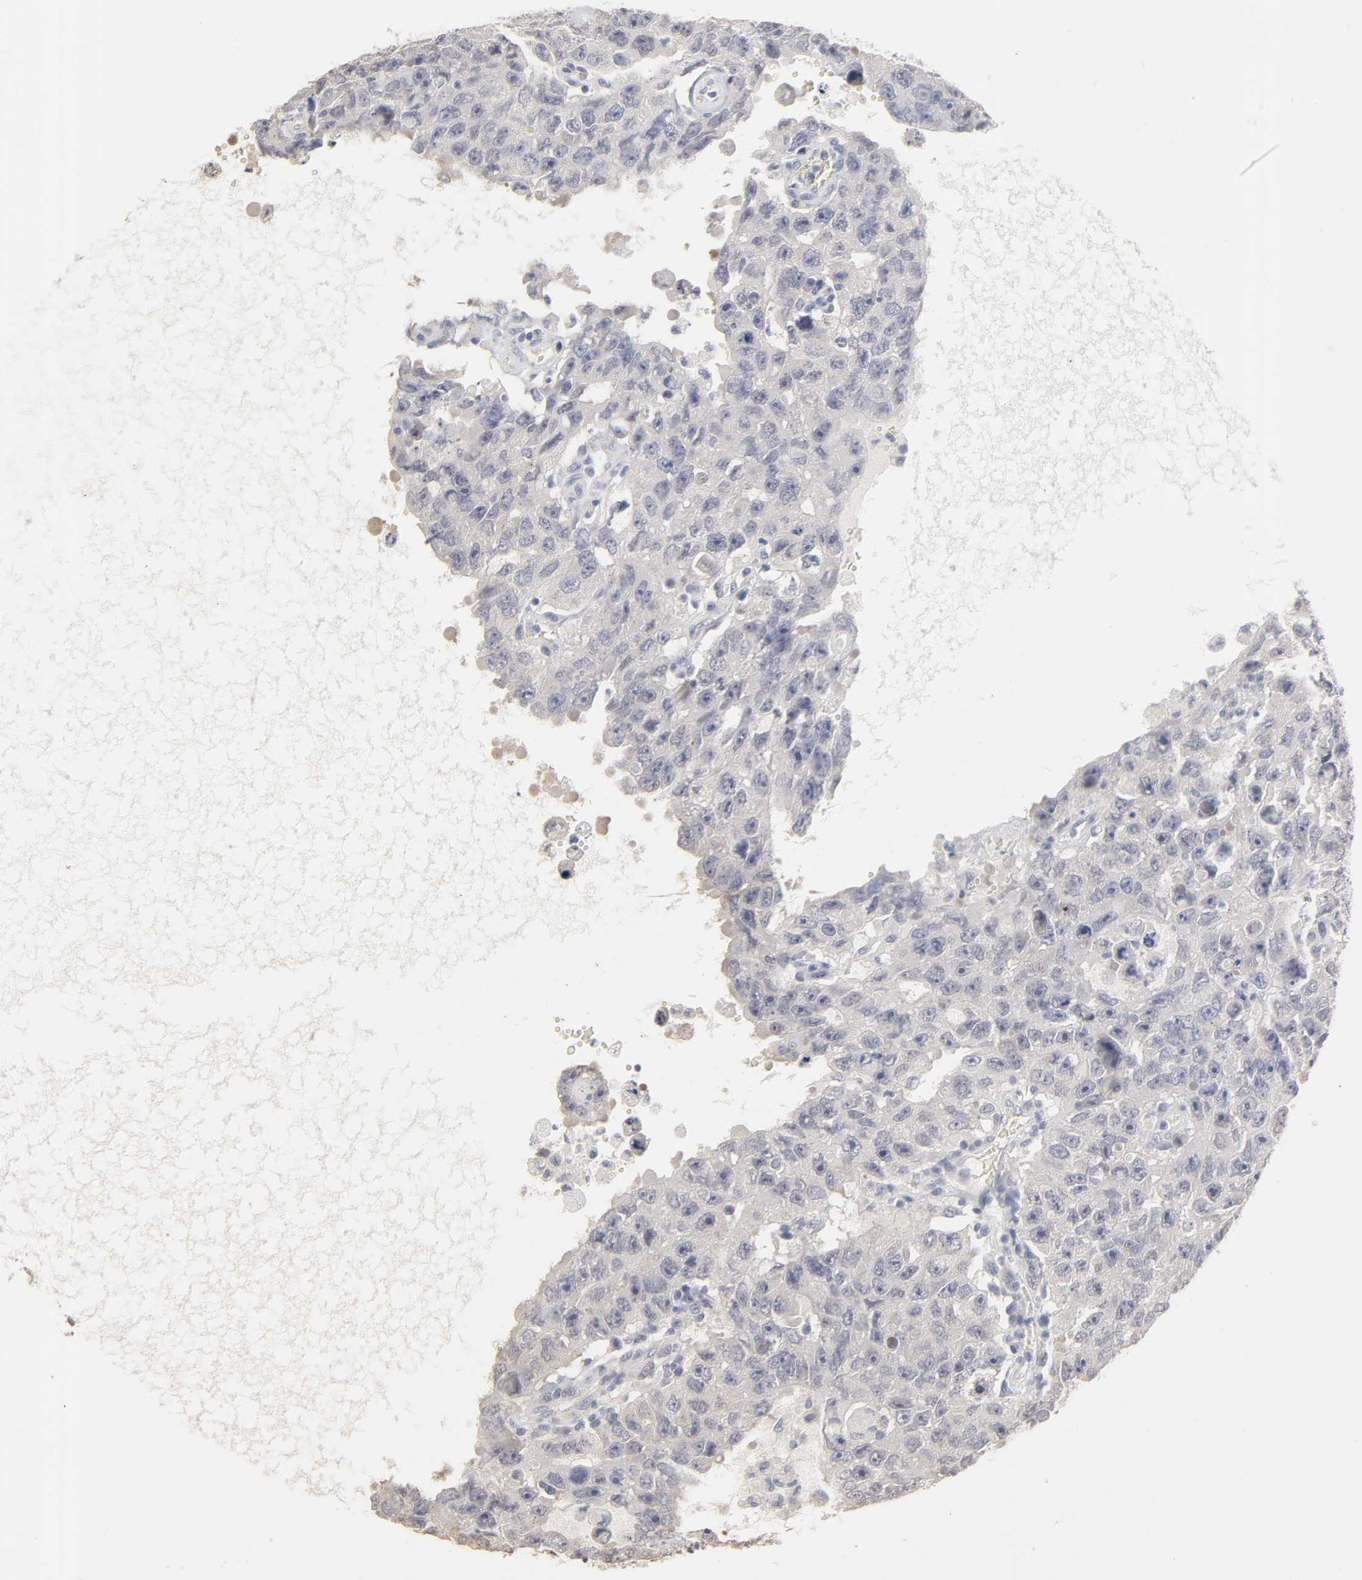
{"staining": {"intensity": "weak", "quantity": "<25%", "location": "cytoplasmic/membranous"}, "tissue": "testis cancer", "cell_type": "Tumor cells", "image_type": "cancer", "snomed": [{"axis": "morphology", "description": "Carcinoma, Embryonal, NOS"}, {"axis": "topography", "description": "Testis"}], "caption": "A histopathology image of testis cancer stained for a protein reveals no brown staining in tumor cells.", "gene": "DNAL4", "patient": {"sex": "male", "age": 26}}